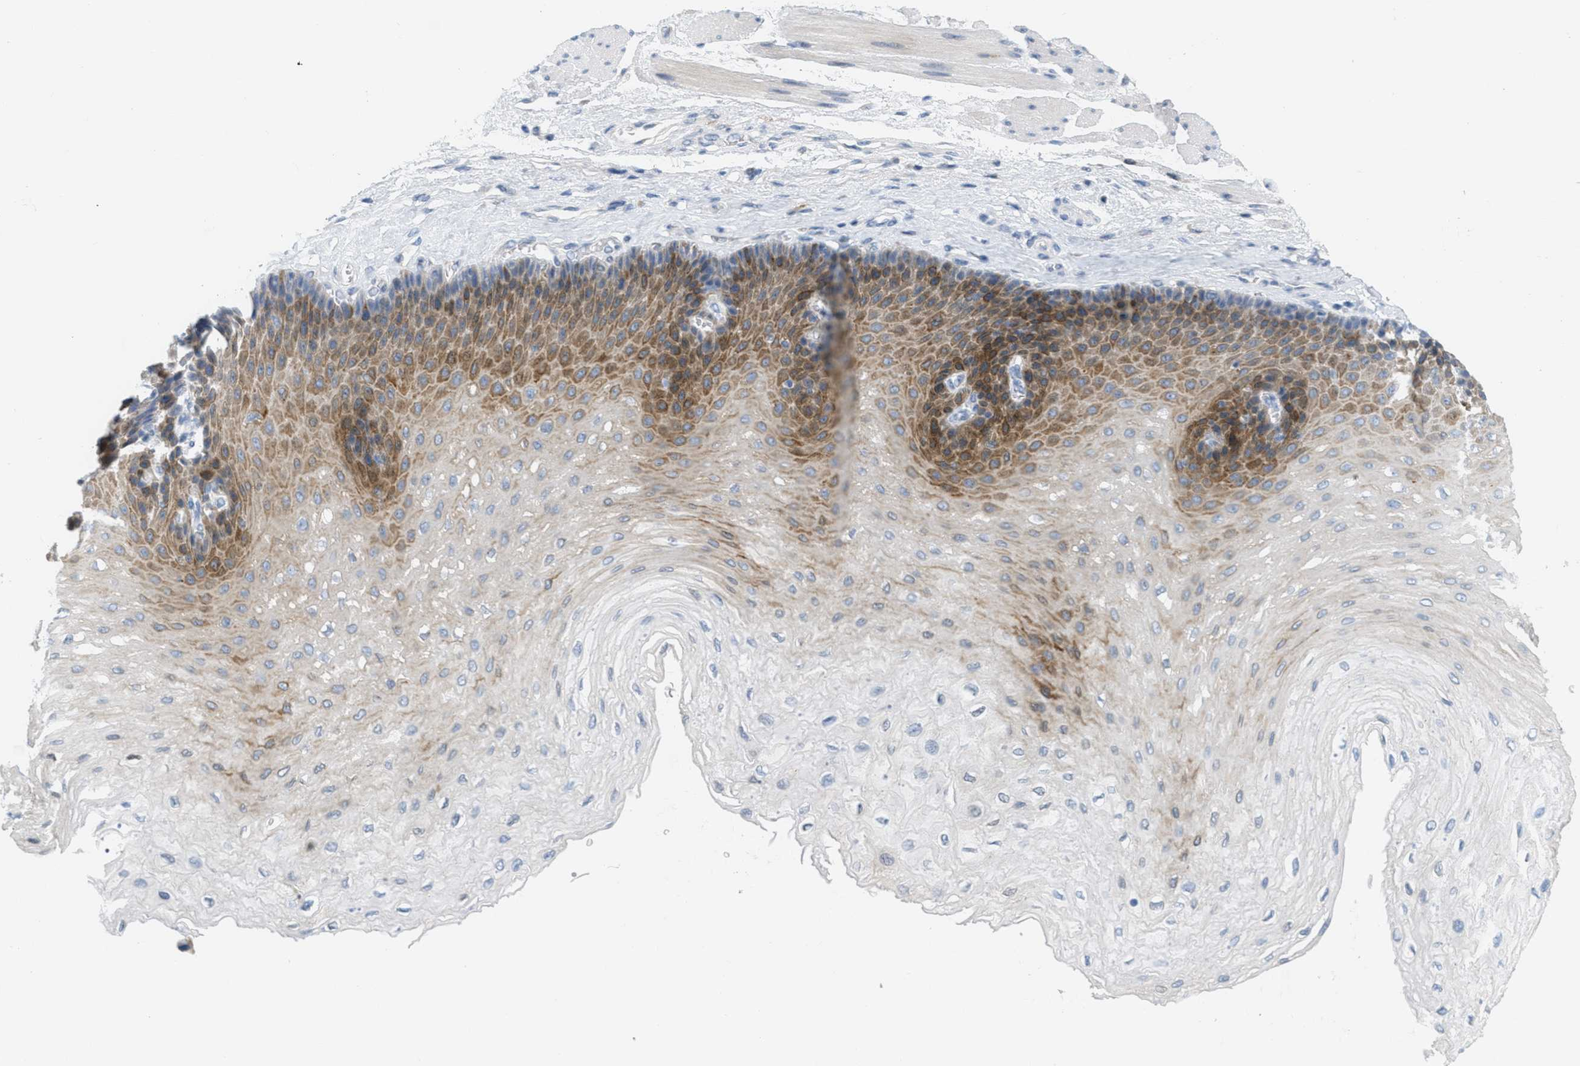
{"staining": {"intensity": "moderate", "quantity": "25%-75%", "location": "cytoplasmic/membranous"}, "tissue": "esophagus", "cell_type": "Squamous epithelial cells", "image_type": "normal", "snomed": [{"axis": "morphology", "description": "Normal tissue, NOS"}, {"axis": "topography", "description": "Esophagus"}], "caption": "An IHC photomicrograph of benign tissue is shown. Protein staining in brown highlights moderate cytoplasmic/membranous positivity in esophagus within squamous epithelial cells. The staining was performed using DAB, with brown indicating positive protein expression. Nuclei are stained blue with hematoxylin.", "gene": "TEX264", "patient": {"sex": "female", "age": 72}}